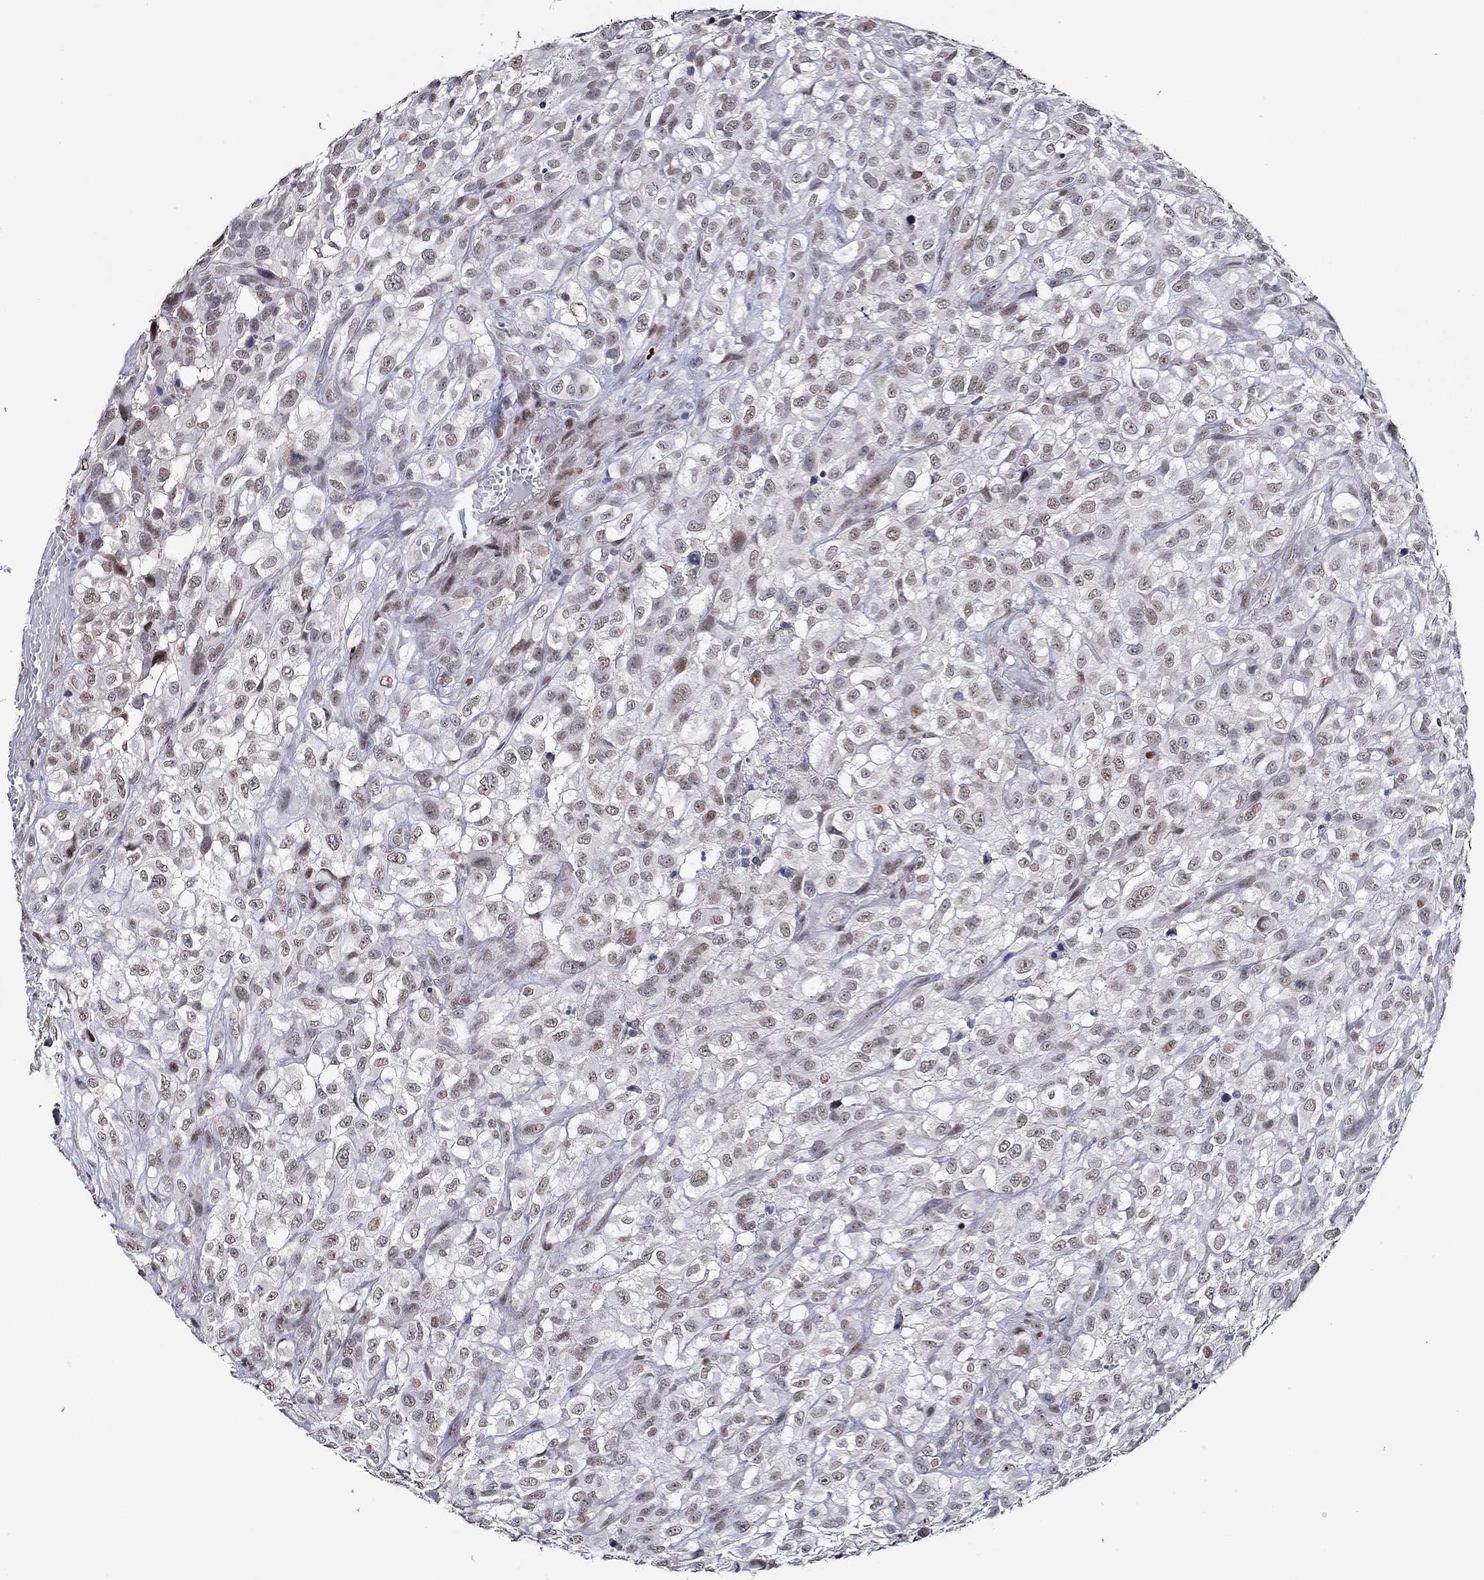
{"staining": {"intensity": "moderate", "quantity": "<25%", "location": "nuclear"}, "tissue": "urothelial cancer", "cell_type": "Tumor cells", "image_type": "cancer", "snomed": [{"axis": "morphology", "description": "Urothelial carcinoma, High grade"}, {"axis": "topography", "description": "Urinary bladder"}], "caption": "Immunohistochemical staining of high-grade urothelial carcinoma demonstrates low levels of moderate nuclear positivity in approximately <25% of tumor cells.", "gene": "GATA2", "patient": {"sex": "male", "age": 56}}